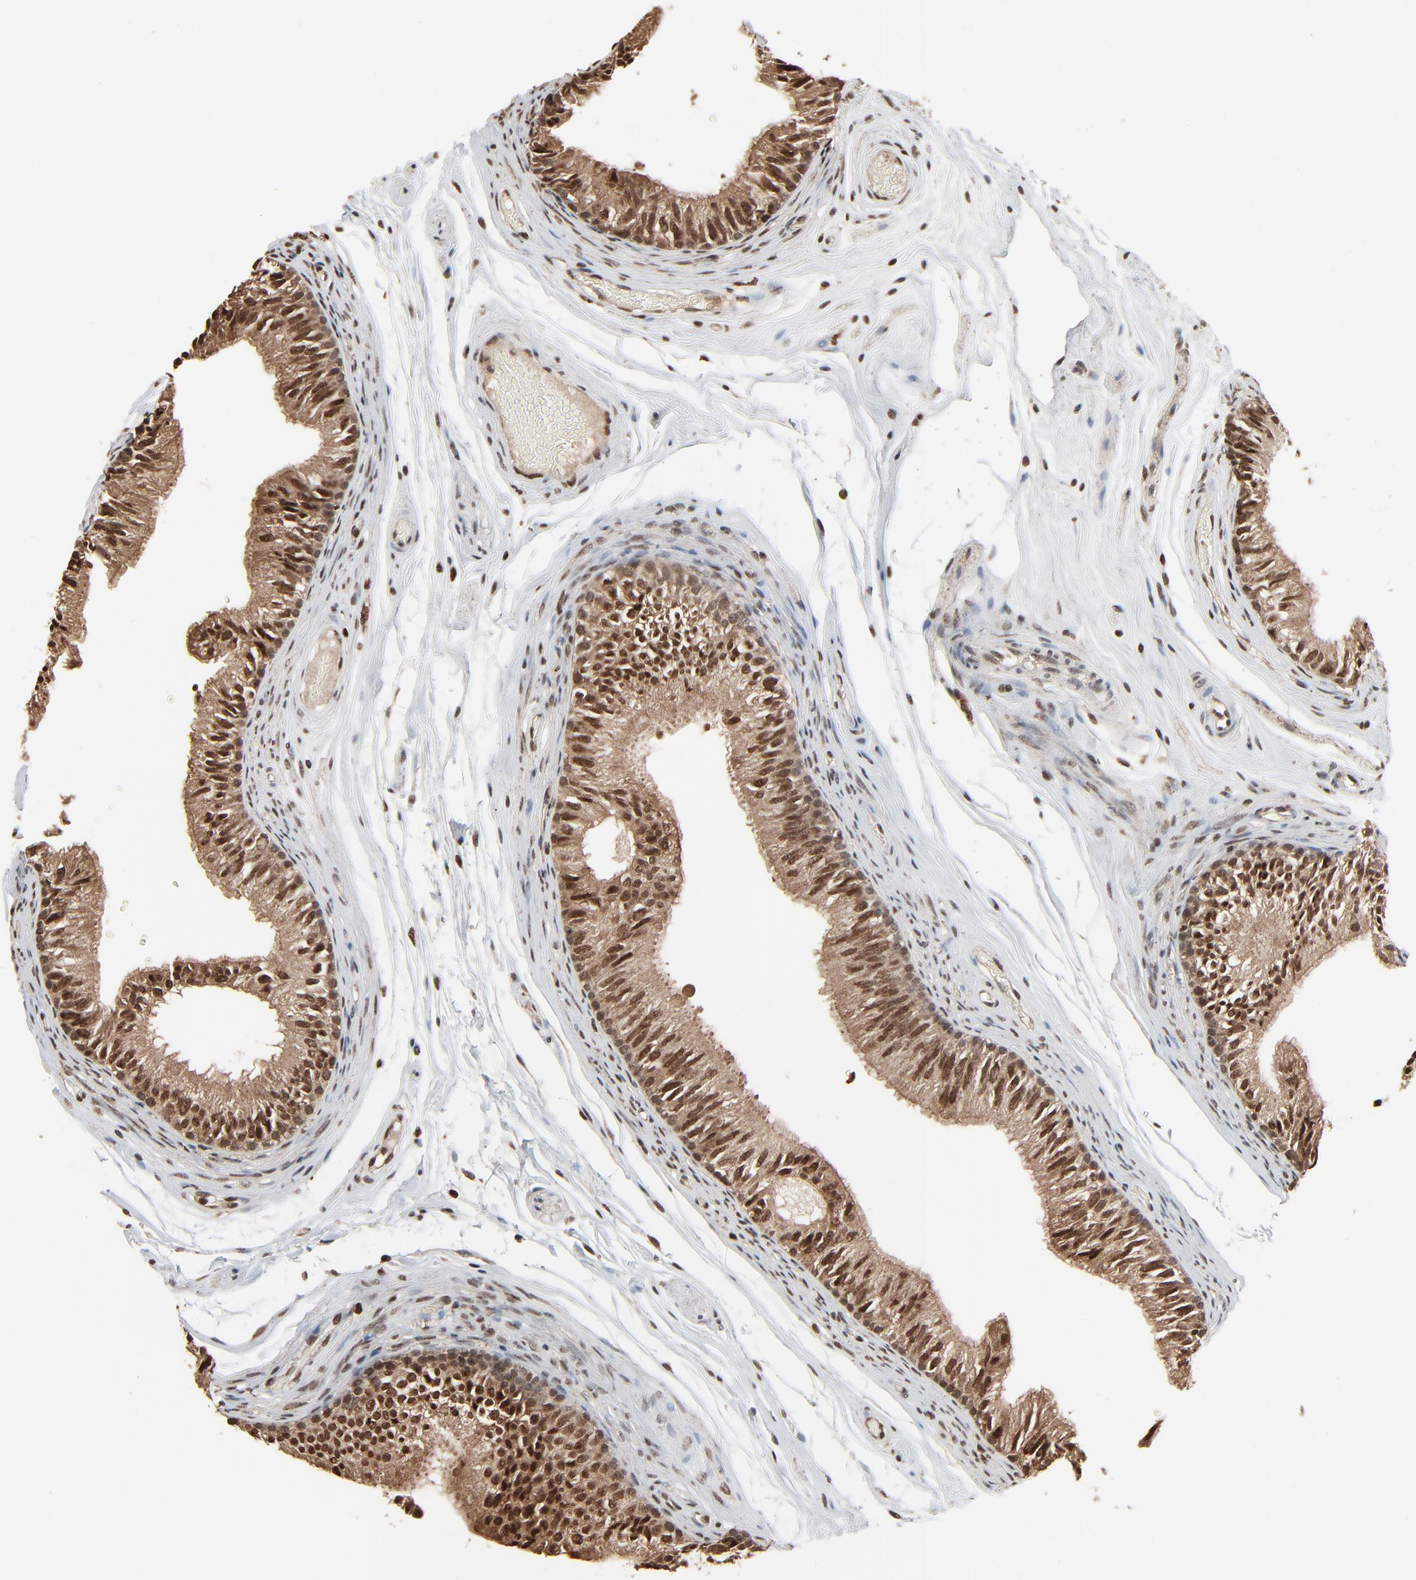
{"staining": {"intensity": "strong", "quantity": ">75%", "location": "cytoplasmic/membranous,nuclear"}, "tissue": "epididymis", "cell_type": "Glandular cells", "image_type": "normal", "snomed": [{"axis": "morphology", "description": "Normal tissue, NOS"}, {"axis": "topography", "description": "Testis"}, {"axis": "topography", "description": "Epididymis"}], "caption": "DAB (3,3'-diaminobenzidine) immunohistochemical staining of benign human epididymis demonstrates strong cytoplasmic/membranous,nuclear protein positivity in approximately >75% of glandular cells.", "gene": "RPS6KA3", "patient": {"sex": "male", "age": 36}}